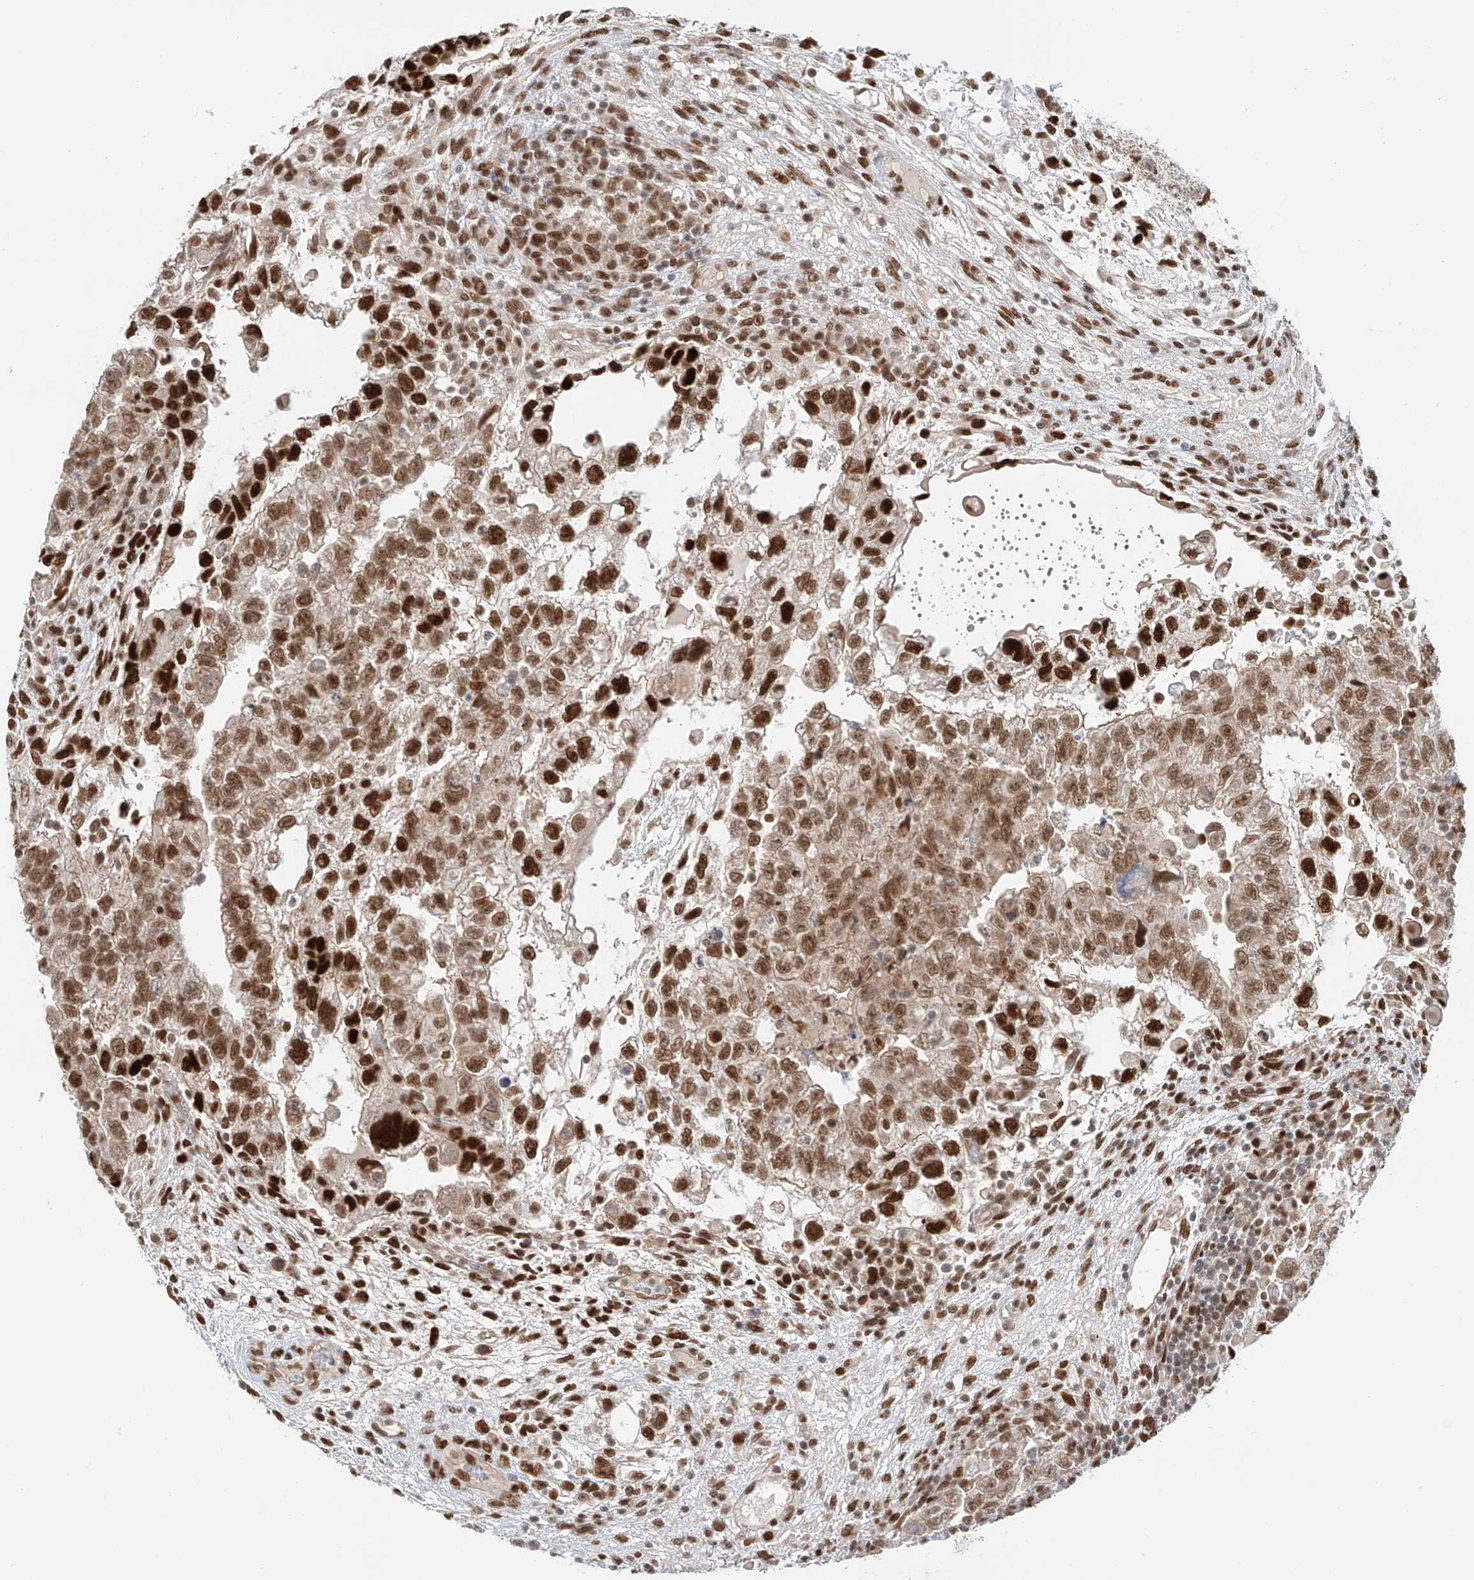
{"staining": {"intensity": "strong", "quantity": "25%-75%", "location": "nuclear"}, "tissue": "testis cancer", "cell_type": "Tumor cells", "image_type": "cancer", "snomed": [{"axis": "morphology", "description": "Carcinoma, Embryonal, NOS"}, {"axis": "topography", "description": "Testis"}], "caption": "The histopathology image shows a brown stain indicating the presence of a protein in the nuclear of tumor cells in embryonal carcinoma (testis).", "gene": "POGK", "patient": {"sex": "male", "age": 37}}